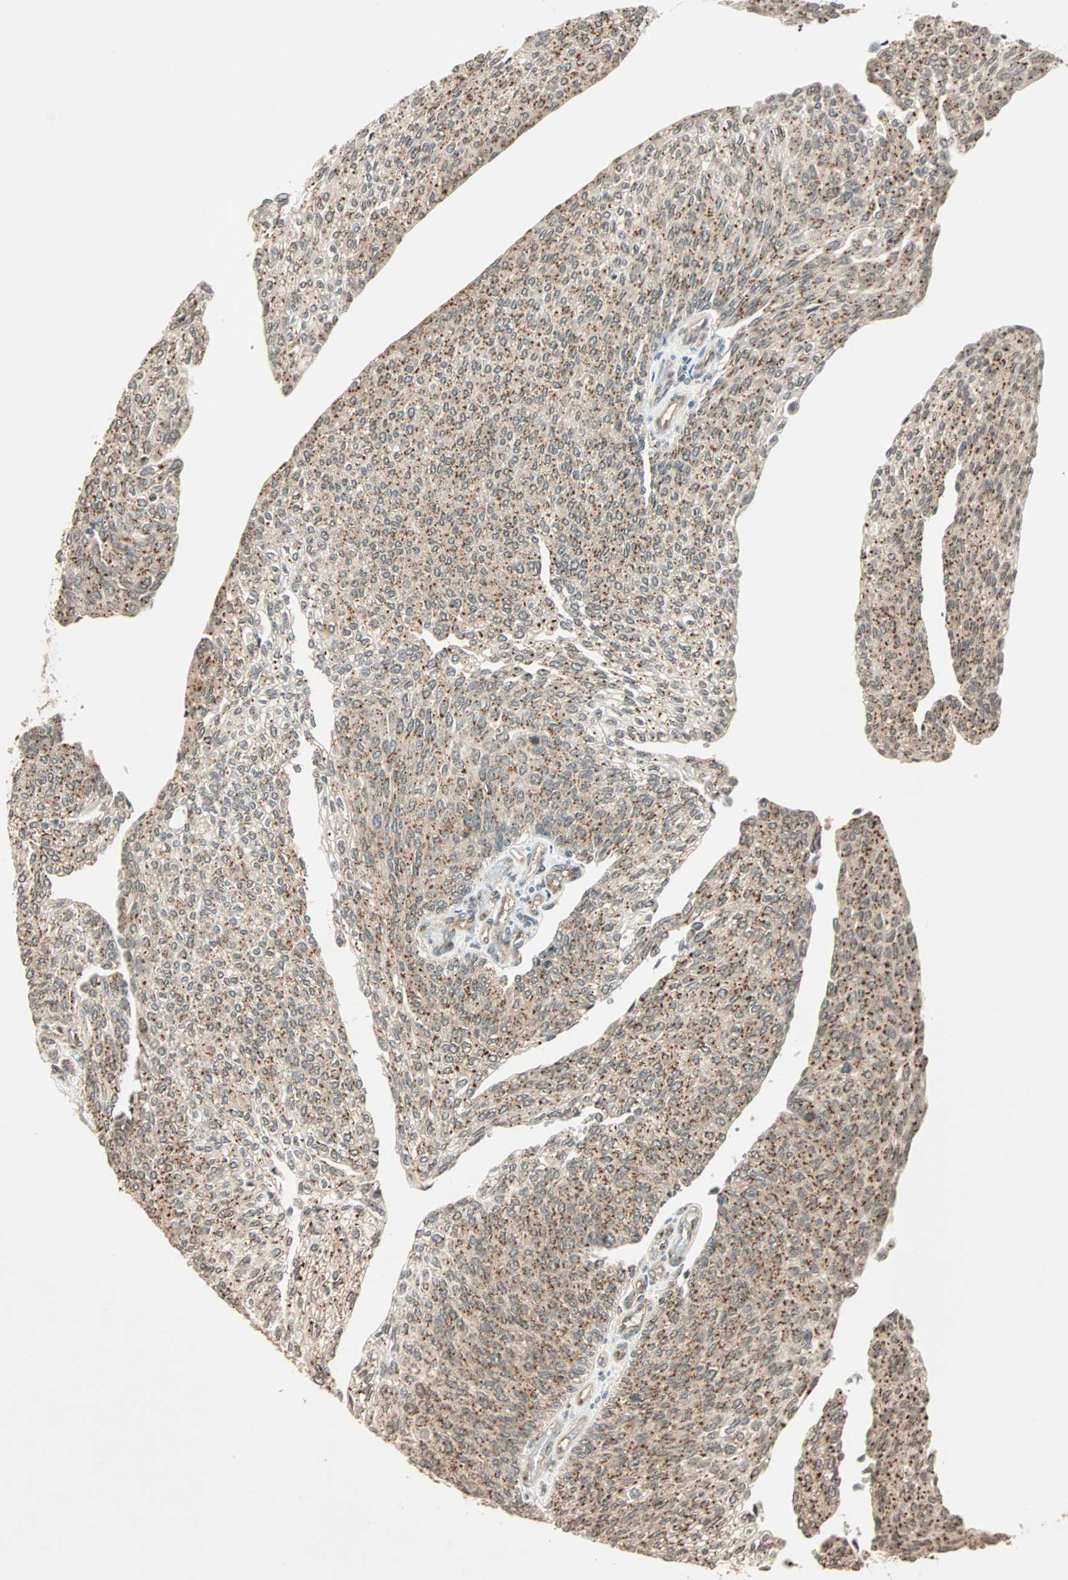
{"staining": {"intensity": "weak", "quantity": "25%-75%", "location": "cytoplasmic/membranous"}, "tissue": "urothelial cancer", "cell_type": "Tumor cells", "image_type": "cancer", "snomed": [{"axis": "morphology", "description": "Urothelial carcinoma, Low grade"}, {"axis": "topography", "description": "Urinary bladder"}], "caption": "Urothelial carcinoma (low-grade) tissue displays weak cytoplasmic/membranous positivity in about 25%-75% of tumor cells, visualized by immunohistochemistry. The protein of interest is stained brown, and the nuclei are stained in blue (DAB (3,3'-diaminobenzidine) IHC with brightfield microscopy, high magnification).", "gene": "PRDM2", "patient": {"sex": "female", "age": 79}}